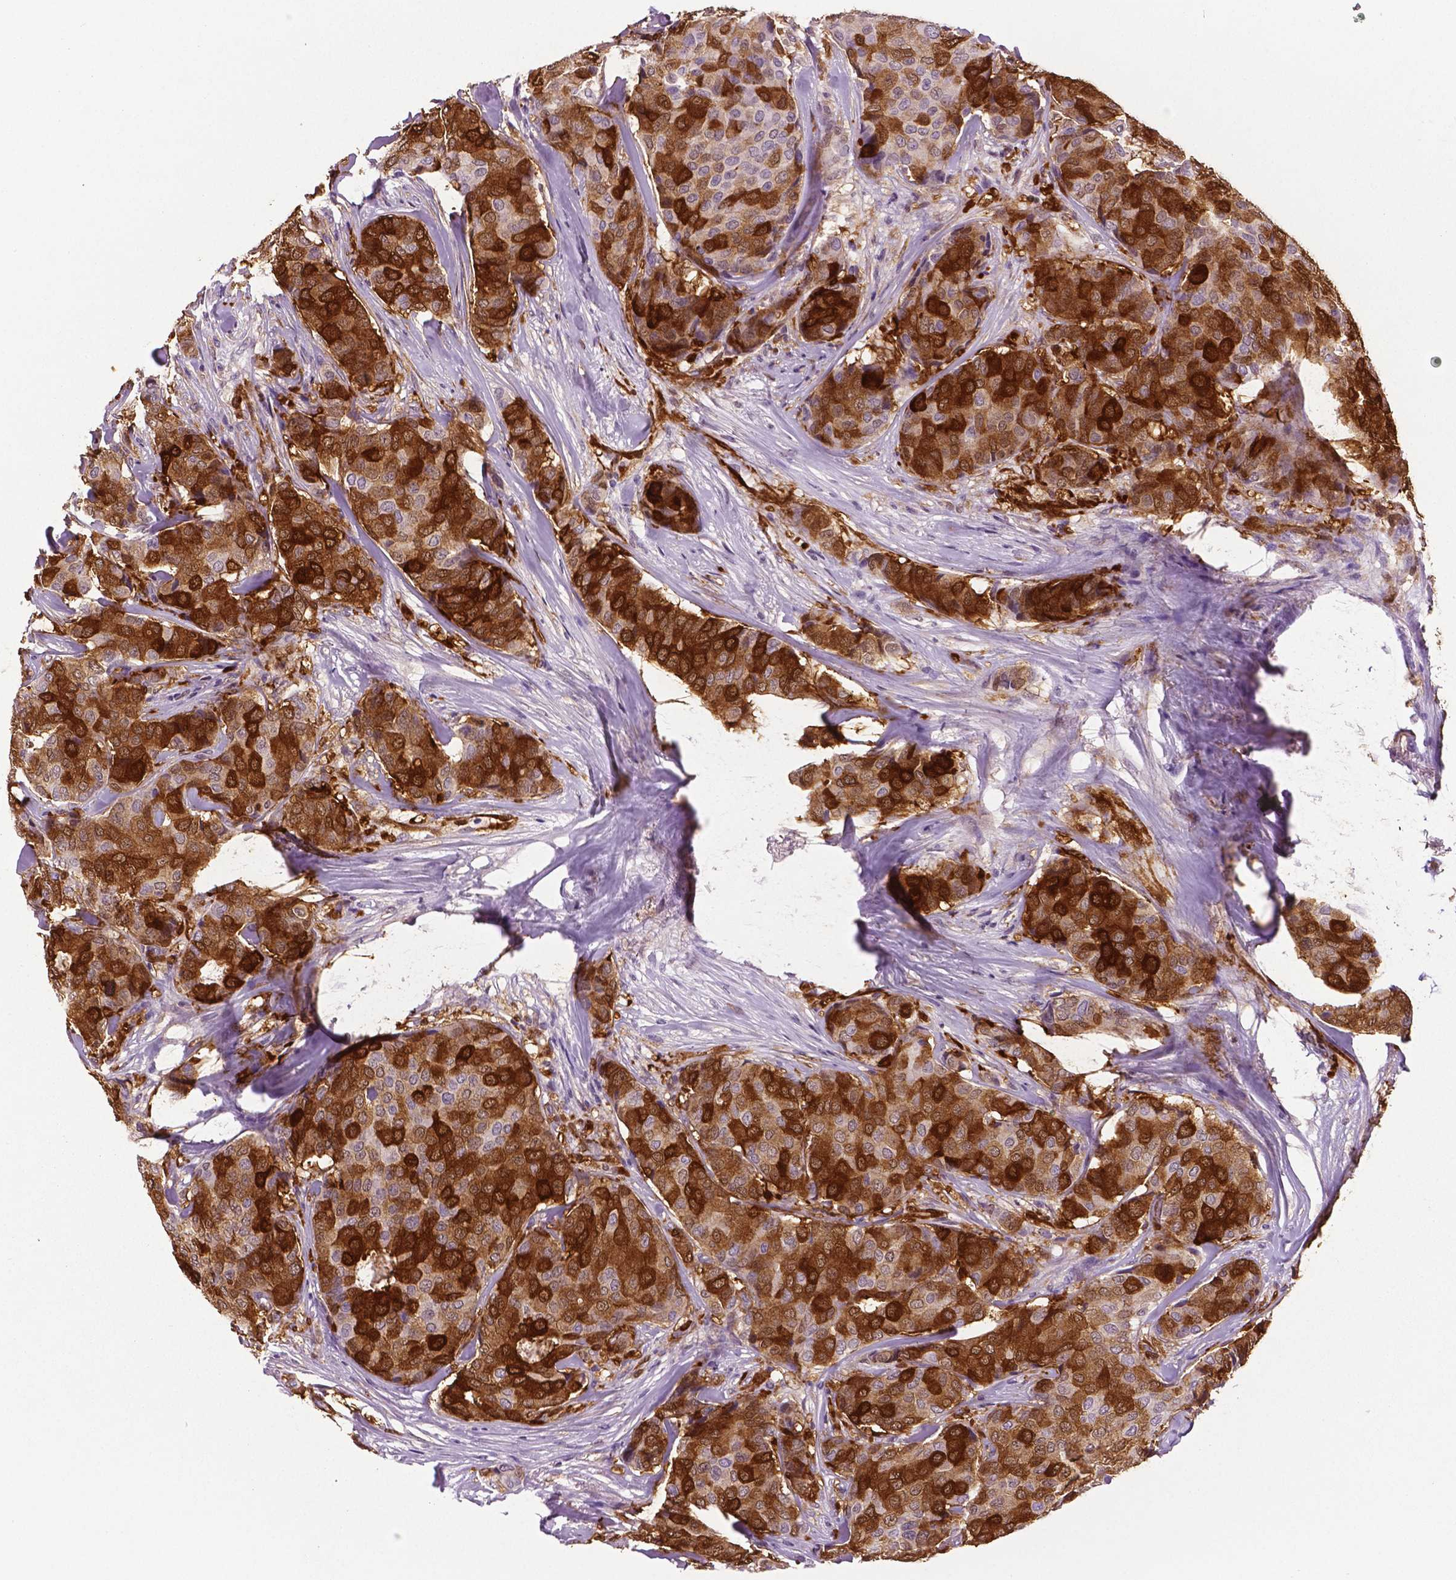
{"staining": {"intensity": "strong", "quantity": "25%-75%", "location": "cytoplasmic/membranous"}, "tissue": "breast cancer", "cell_type": "Tumor cells", "image_type": "cancer", "snomed": [{"axis": "morphology", "description": "Duct carcinoma"}, {"axis": "topography", "description": "Breast"}], "caption": "Breast cancer (intraductal carcinoma) stained with a brown dye shows strong cytoplasmic/membranous positive positivity in about 25%-75% of tumor cells.", "gene": "PHGDH", "patient": {"sex": "female", "age": 75}}